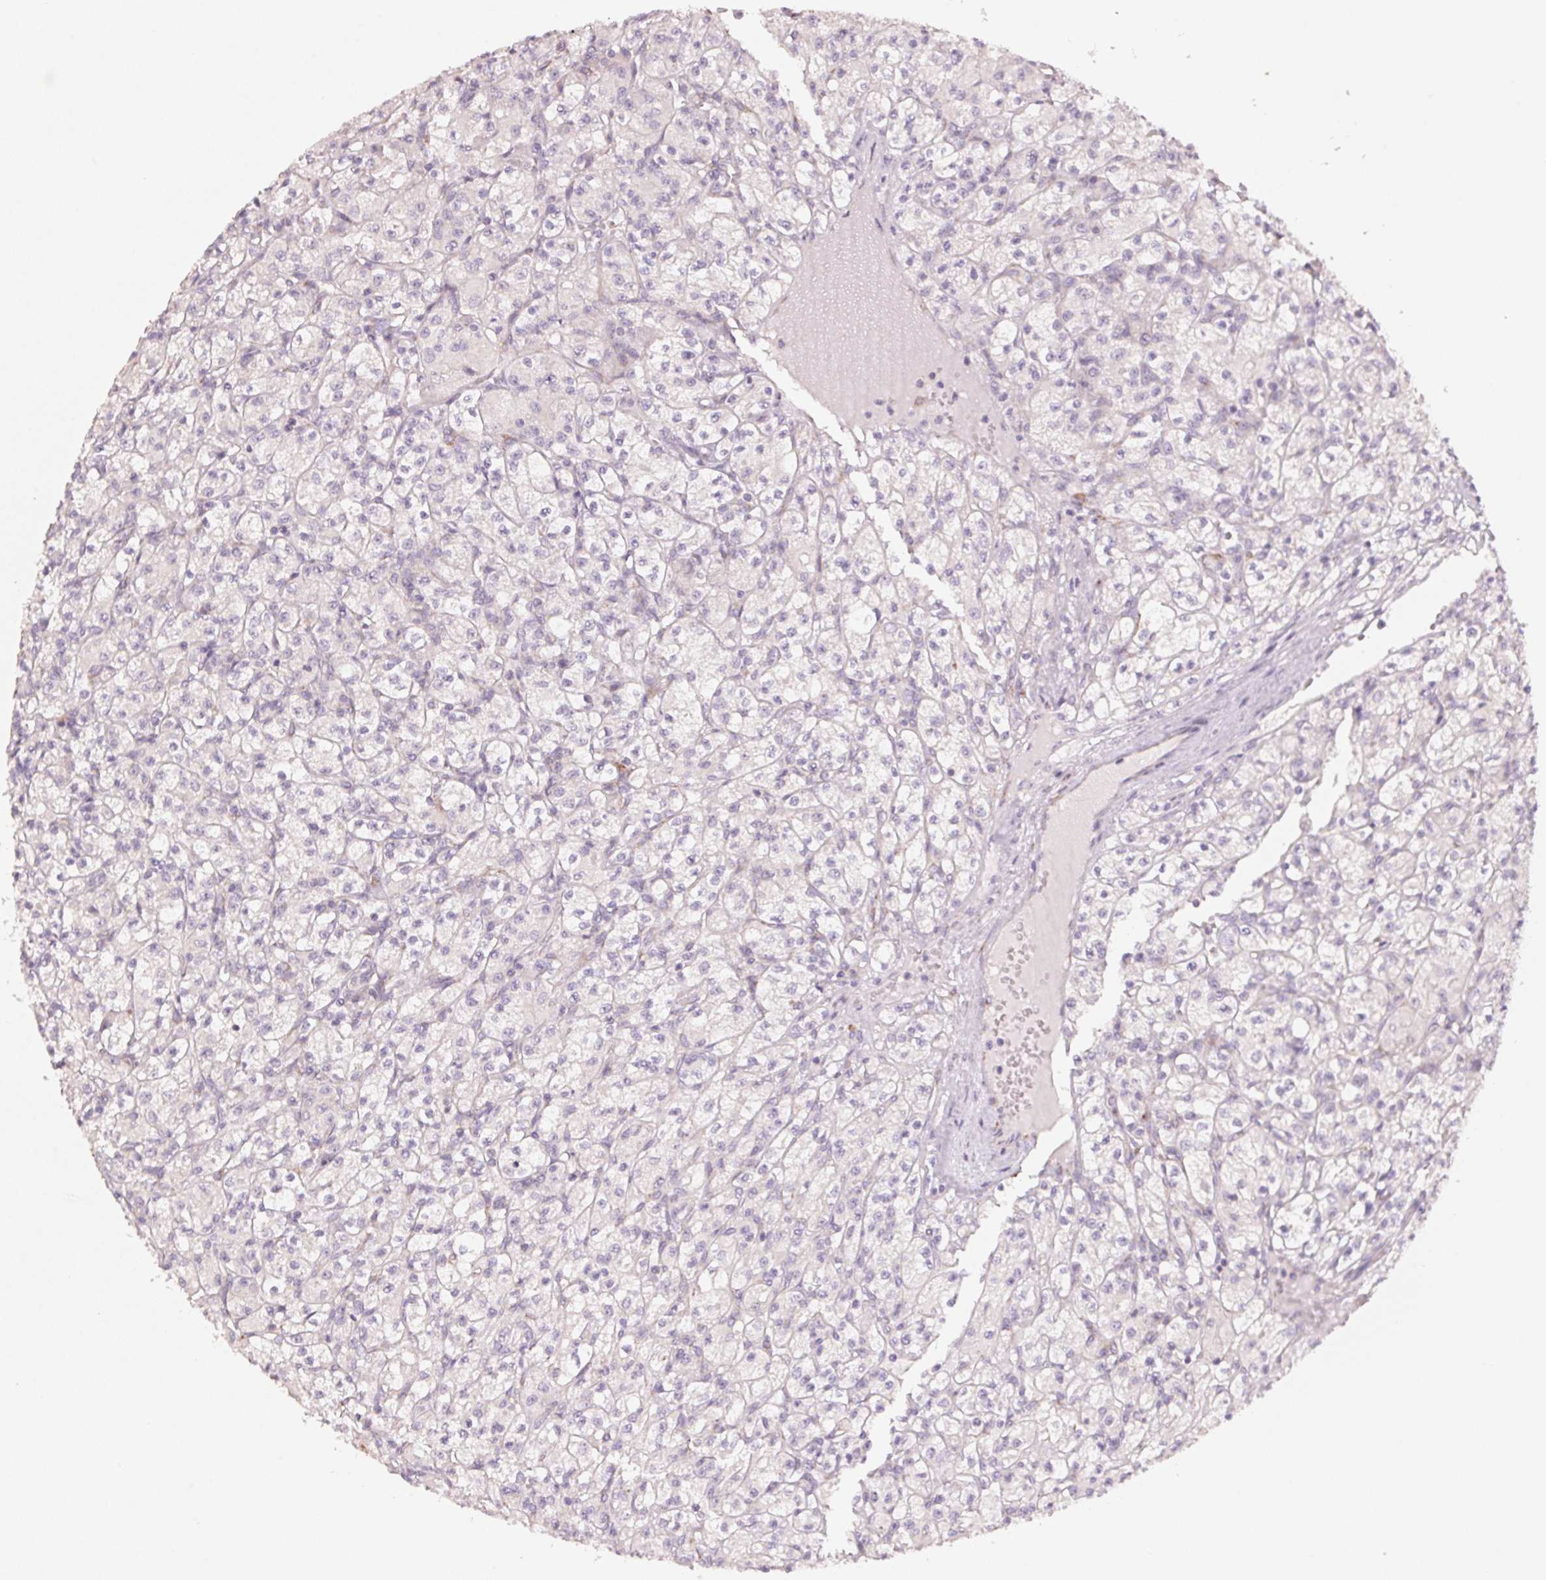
{"staining": {"intensity": "negative", "quantity": "none", "location": "none"}, "tissue": "renal cancer", "cell_type": "Tumor cells", "image_type": "cancer", "snomed": [{"axis": "morphology", "description": "Adenocarcinoma, NOS"}, {"axis": "topography", "description": "Kidney"}], "caption": "IHC photomicrograph of neoplastic tissue: human renal cancer stained with DAB (3,3'-diaminobenzidine) exhibits no significant protein staining in tumor cells.", "gene": "BLOC1S2", "patient": {"sex": "female", "age": 70}}